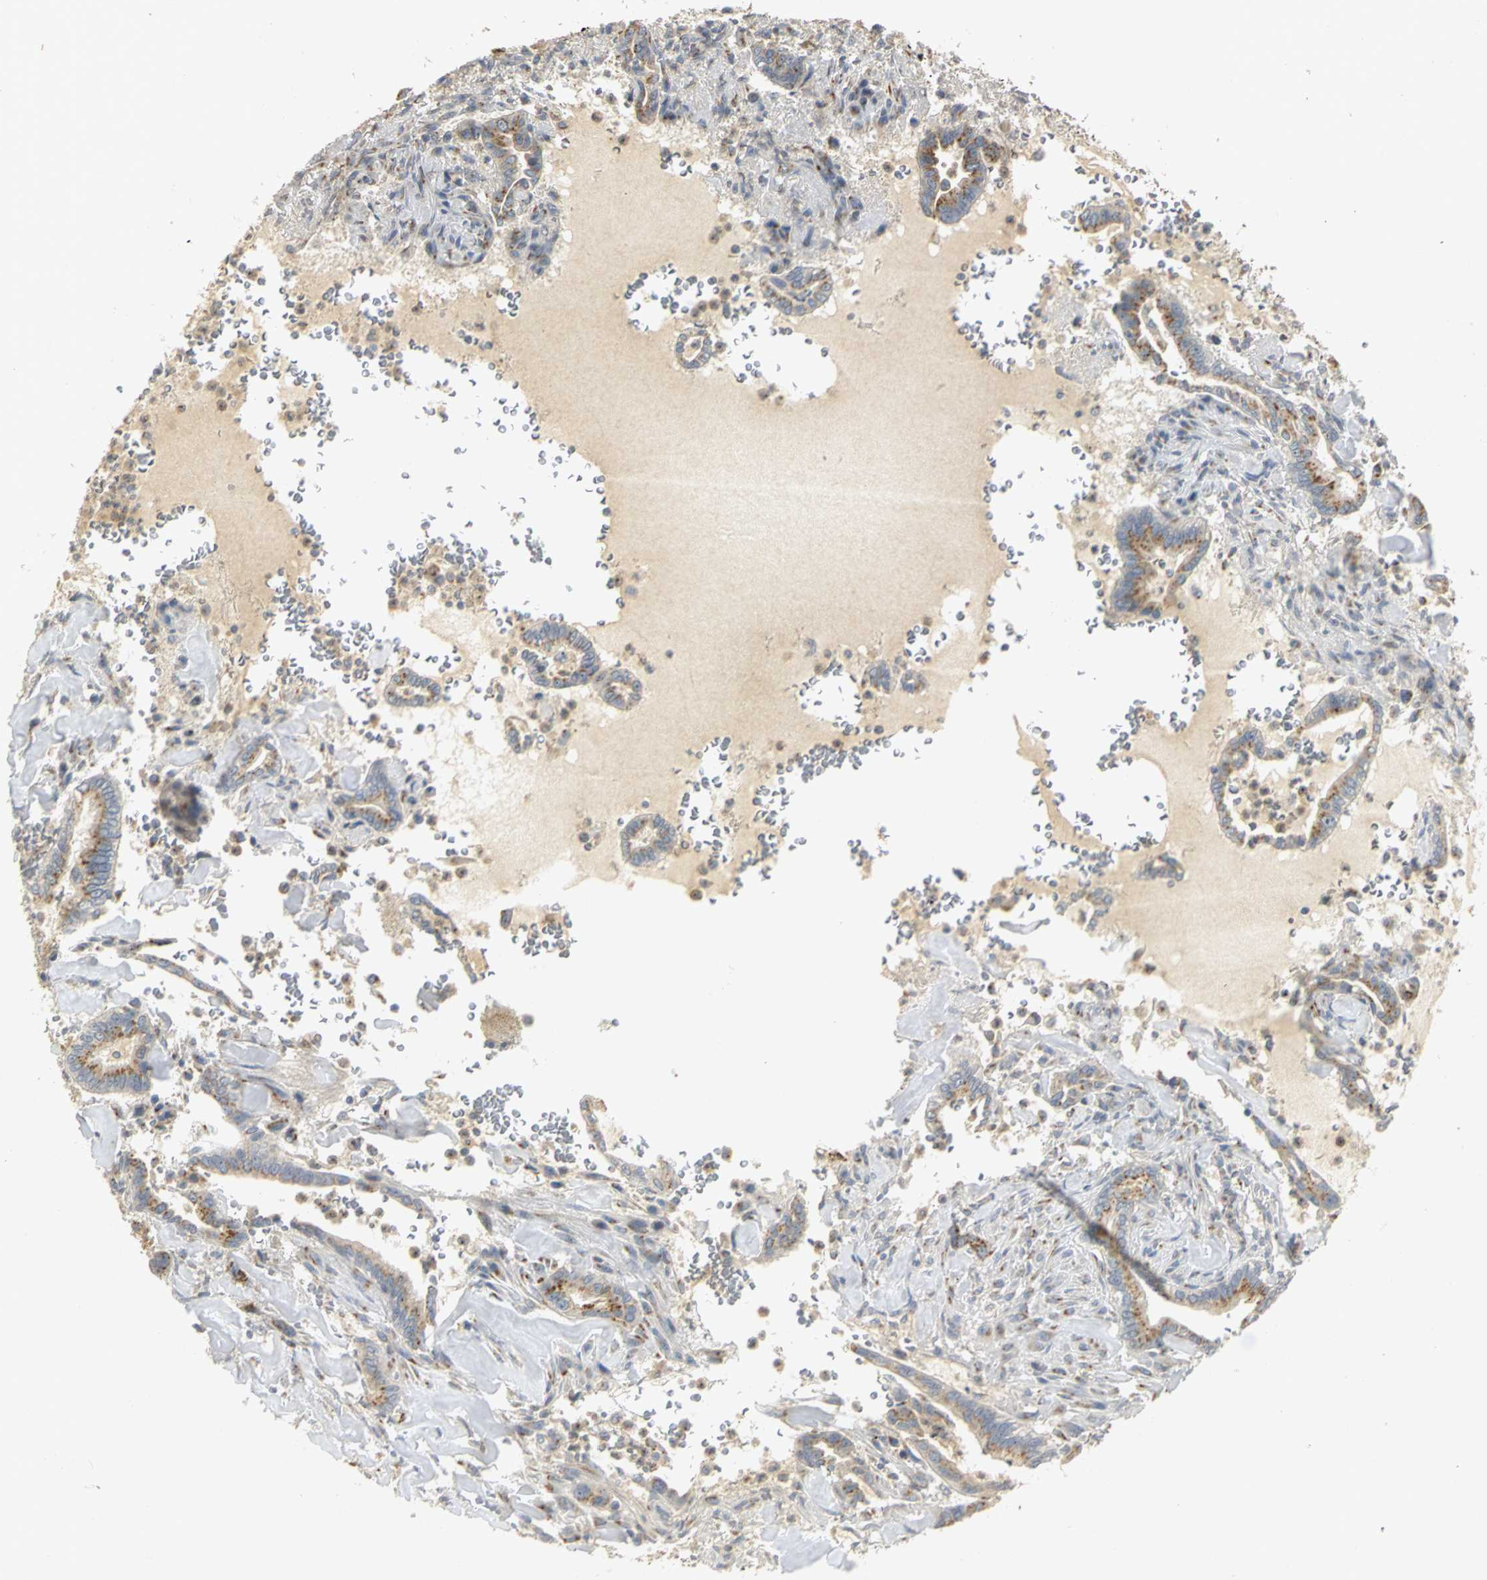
{"staining": {"intensity": "weak", "quantity": ">75%", "location": "cytoplasmic/membranous"}, "tissue": "liver cancer", "cell_type": "Tumor cells", "image_type": "cancer", "snomed": [{"axis": "morphology", "description": "Cholangiocarcinoma"}, {"axis": "topography", "description": "Liver"}], "caption": "Immunohistochemistry (IHC) image of neoplastic tissue: human liver cancer (cholangiocarcinoma) stained using immunohistochemistry (IHC) exhibits low levels of weak protein expression localized specifically in the cytoplasmic/membranous of tumor cells, appearing as a cytoplasmic/membranous brown color.", "gene": "TM9SF2", "patient": {"sex": "female", "age": 67}}